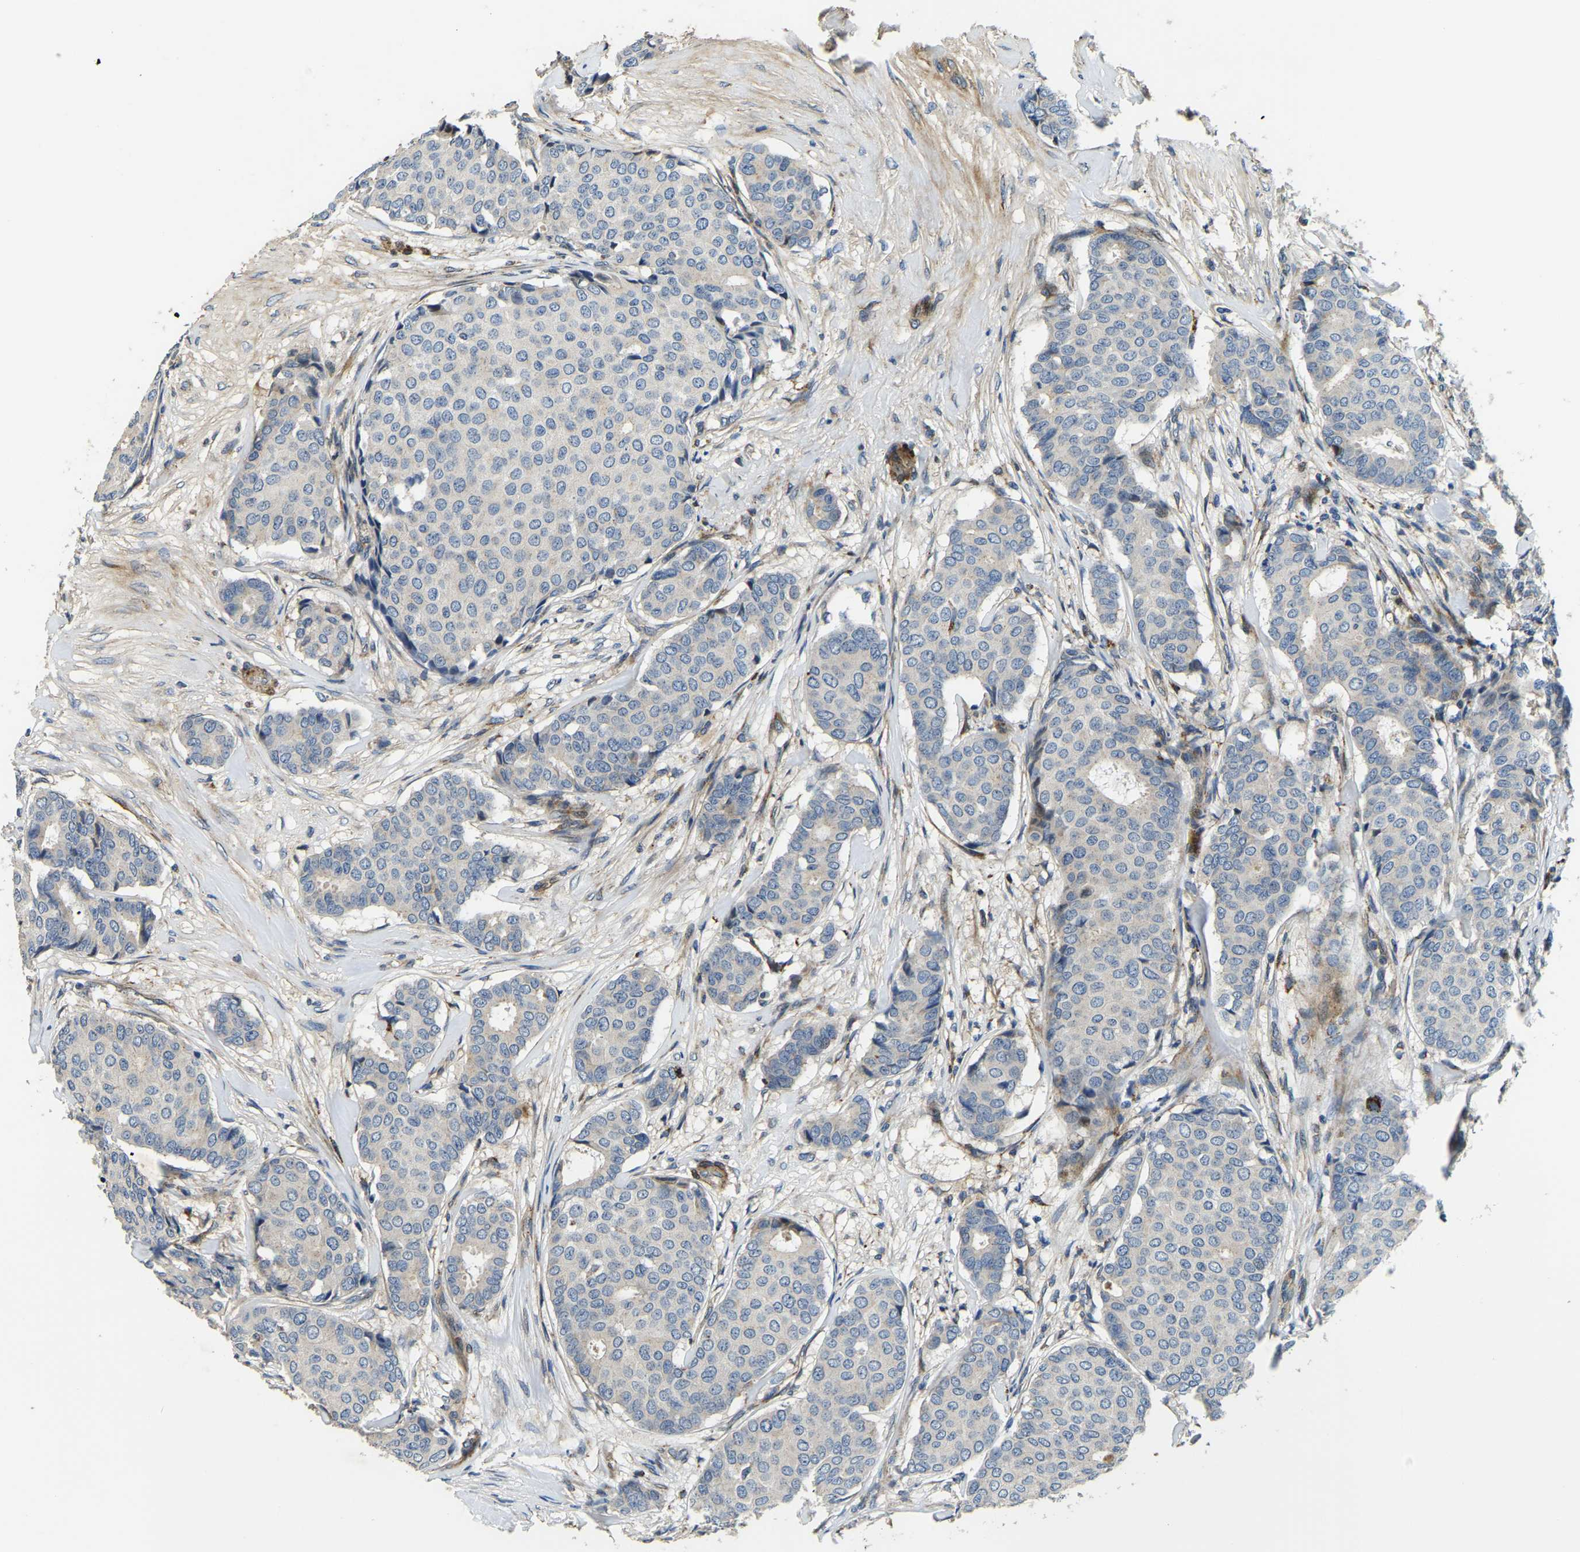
{"staining": {"intensity": "negative", "quantity": "none", "location": "none"}, "tissue": "breast cancer", "cell_type": "Tumor cells", "image_type": "cancer", "snomed": [{"axis": "morphology", "description": "Duct carcinoma"}, {"axis": "topography", "description": "Breast"}], "caption": "An immunohistochemistry photomicrograph of breast cancer (invasive ductal carcinoma) is shown. There is no staining in tumor cells of breast cancer (invasive ductal carcinoma). (DAB (3,3'-diaminobenzidine) immunohistochemistry, high magnification).", "gene": "RNF39", "patient": {"sex": "female", "age": 75}}